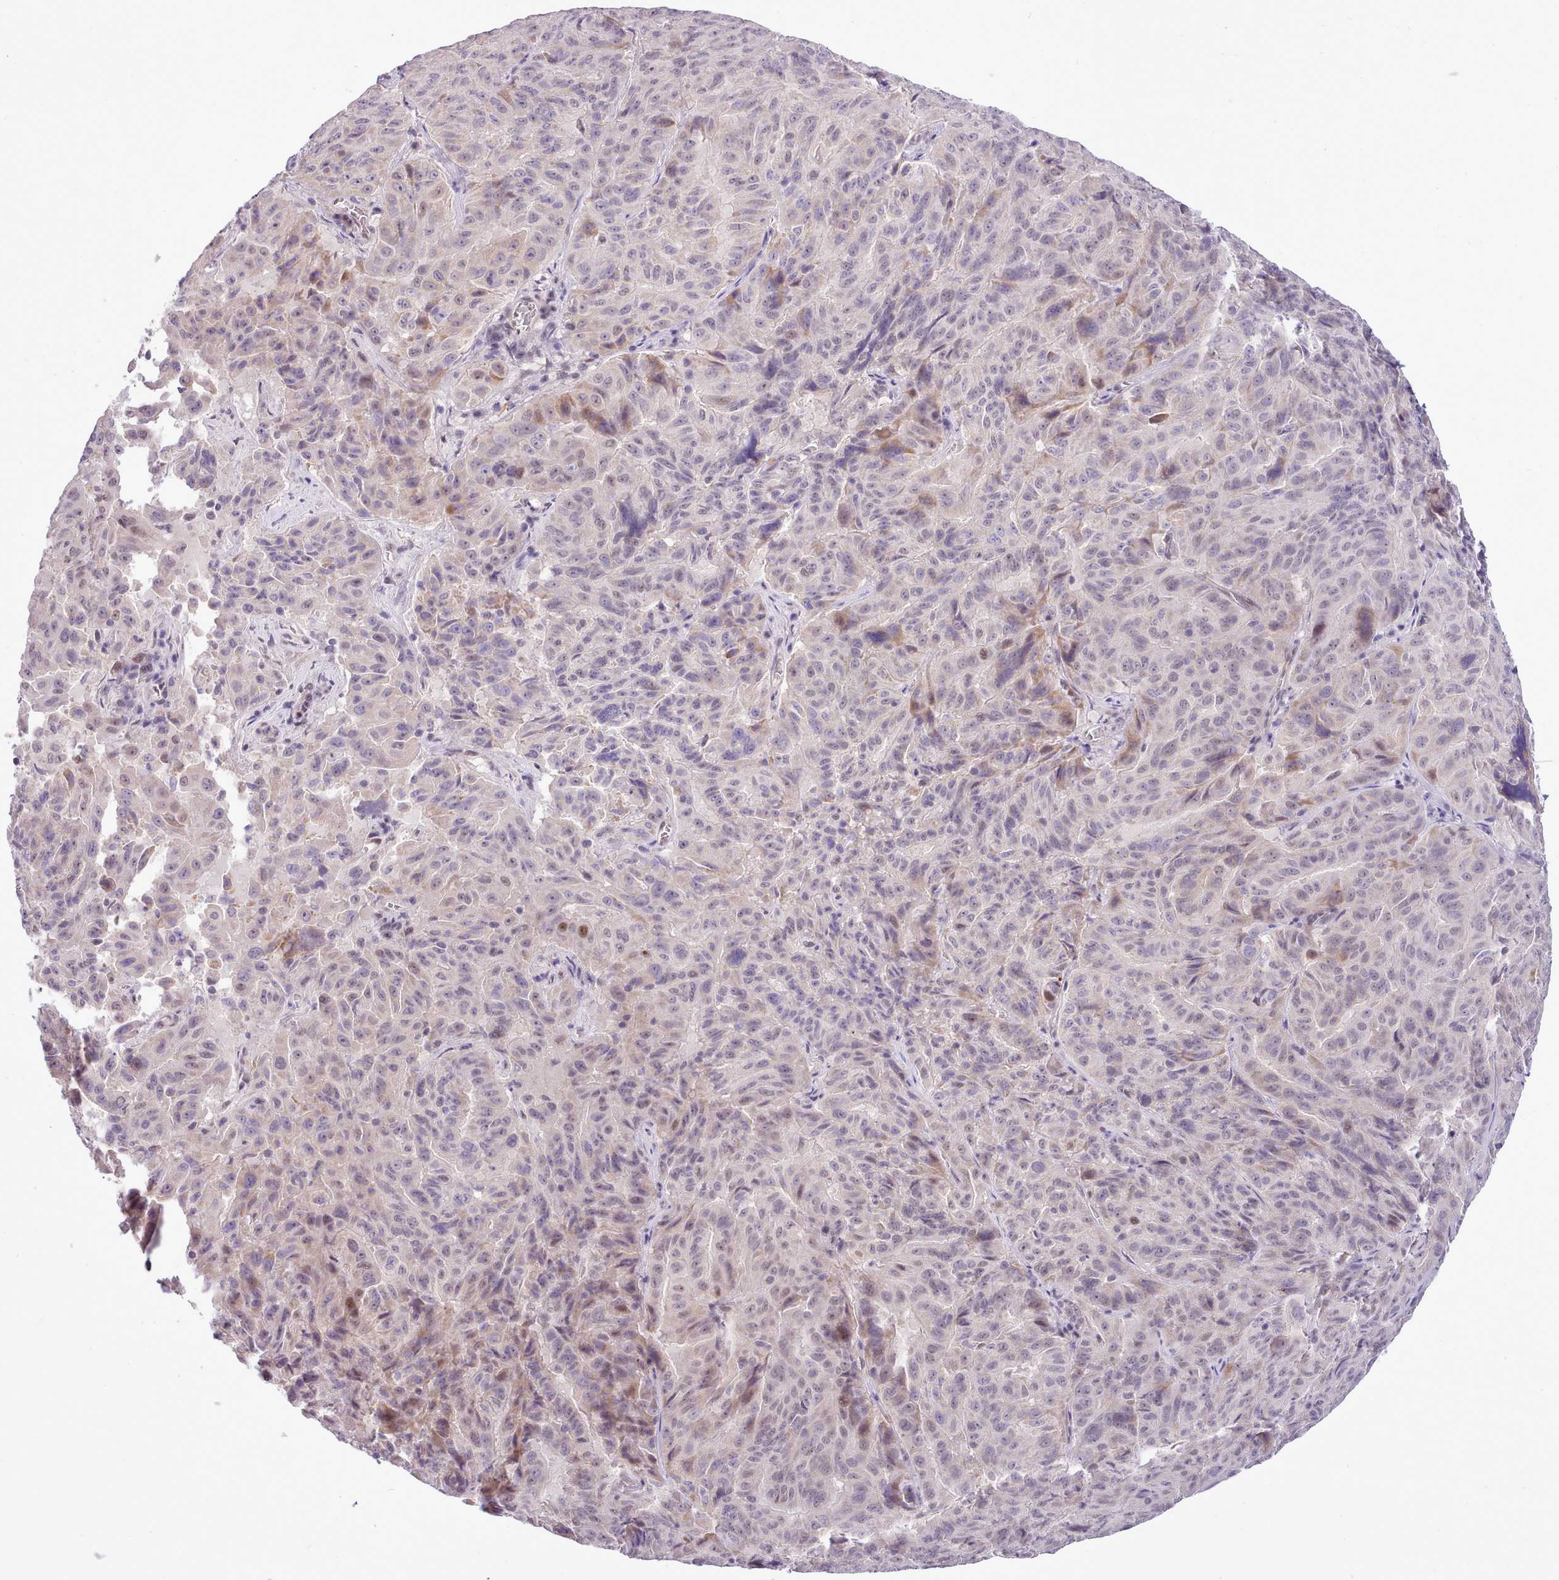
{"staining": {"intensity": "weak", "quantity": "<25%", "location": "cytoplasmic/membranous"}, "tissue": "pancreatic cancer", "cell_type": "Tumor cells", "image_type": "cancer", "snomed": [{"axis": "morphology", "description": "Adenocarcinoma, NOS"}, {"axis": "topography", "description": "Pancreas"}], "caption": "Immunohistochemical staining of human pancreatic adenocarcinoma reveals no significant staining in tumor cells. (DAB IHC with hematoxylin counter stain).", "gene": "HOXB7", "patient": {"sex": "male", "age": 63}}